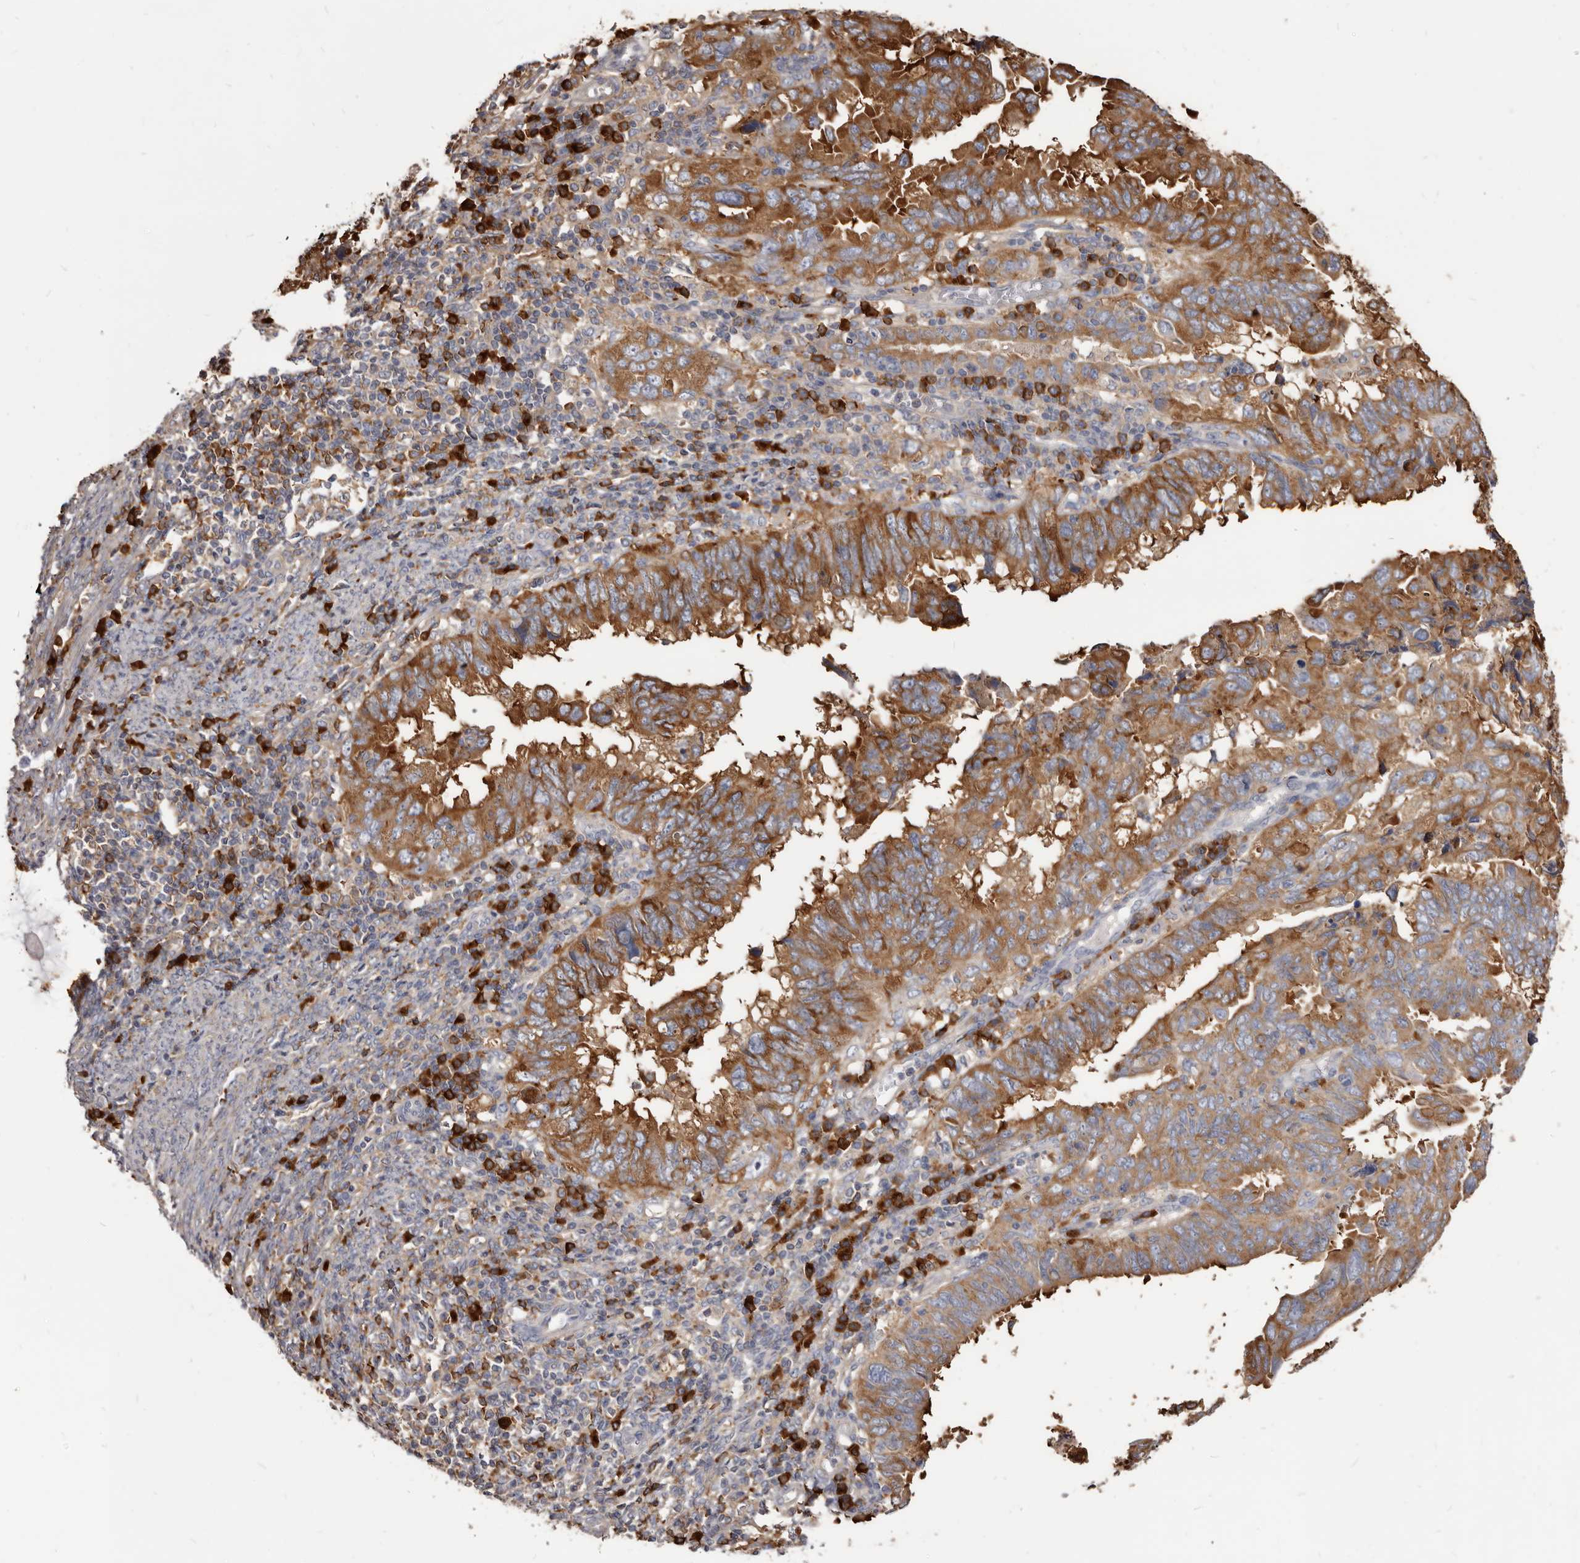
{"staining": {"intensity": "moderate", "quantity": ">75%", "location": "cytoplasmic/membranous"}, "tissue": "endometrial cancer", "cell_type": "Tumor cells", "image_type": "cancer", "snomed": [{"axis": "morphology", "description": "Adenocarcinoma, NOS"}, {"axis": "topography", "description": "Uterus"}], "caption": "High-magnification brightfield microscopy of endometrial cancer stained with DAB (brown) and counterstained with hematoxylin (blue). tumor cells exhibit moderate cytoplasmic/membranous staining is present in about>75% of cells.", "gene": "TPD52", "patient": {"sex": "female", "age": 77}}